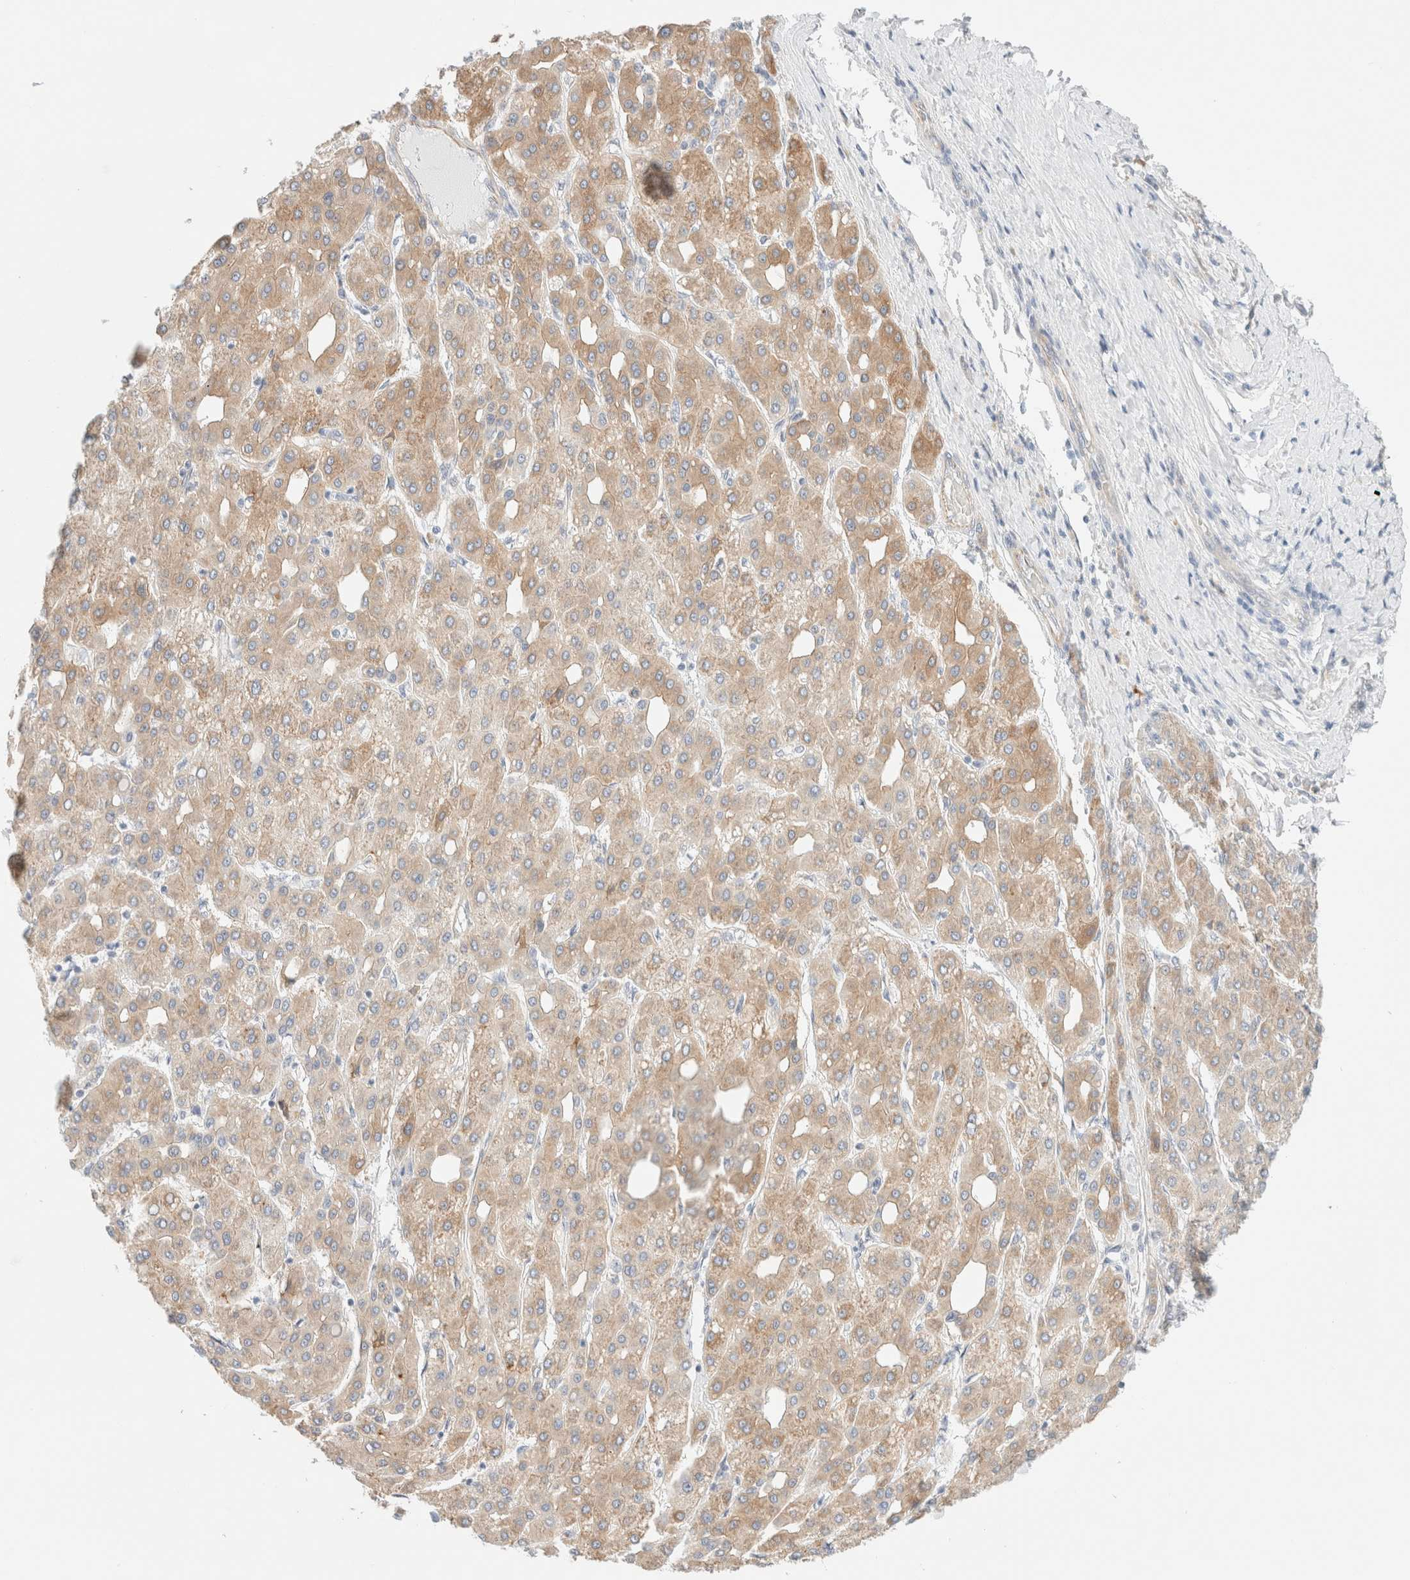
{"staining": {"intensity": "moderate", "quantity": ">75%", "location": "cytoplasmic/membranous"}, "tissue": "liver cancer", "cell_type": "Tumor cells", "image_type": "cancer", "snomed": [{"axis": "morphology", "description": "Carcinoma, Hepatocellular, NOS"}, {"axis": "topography", "description": "Liver"}], "caption": "Immunohistochemistry of human liver hepatocellular carcinoma displays medium levels of moderate cytoplasmic/membranous staining in about >75% of tumor cells. The protein is shown in brown color, while the nuclei are stained blue.", "gene": "UNC13B", "patient": {"sex": "male", "age": 65}}